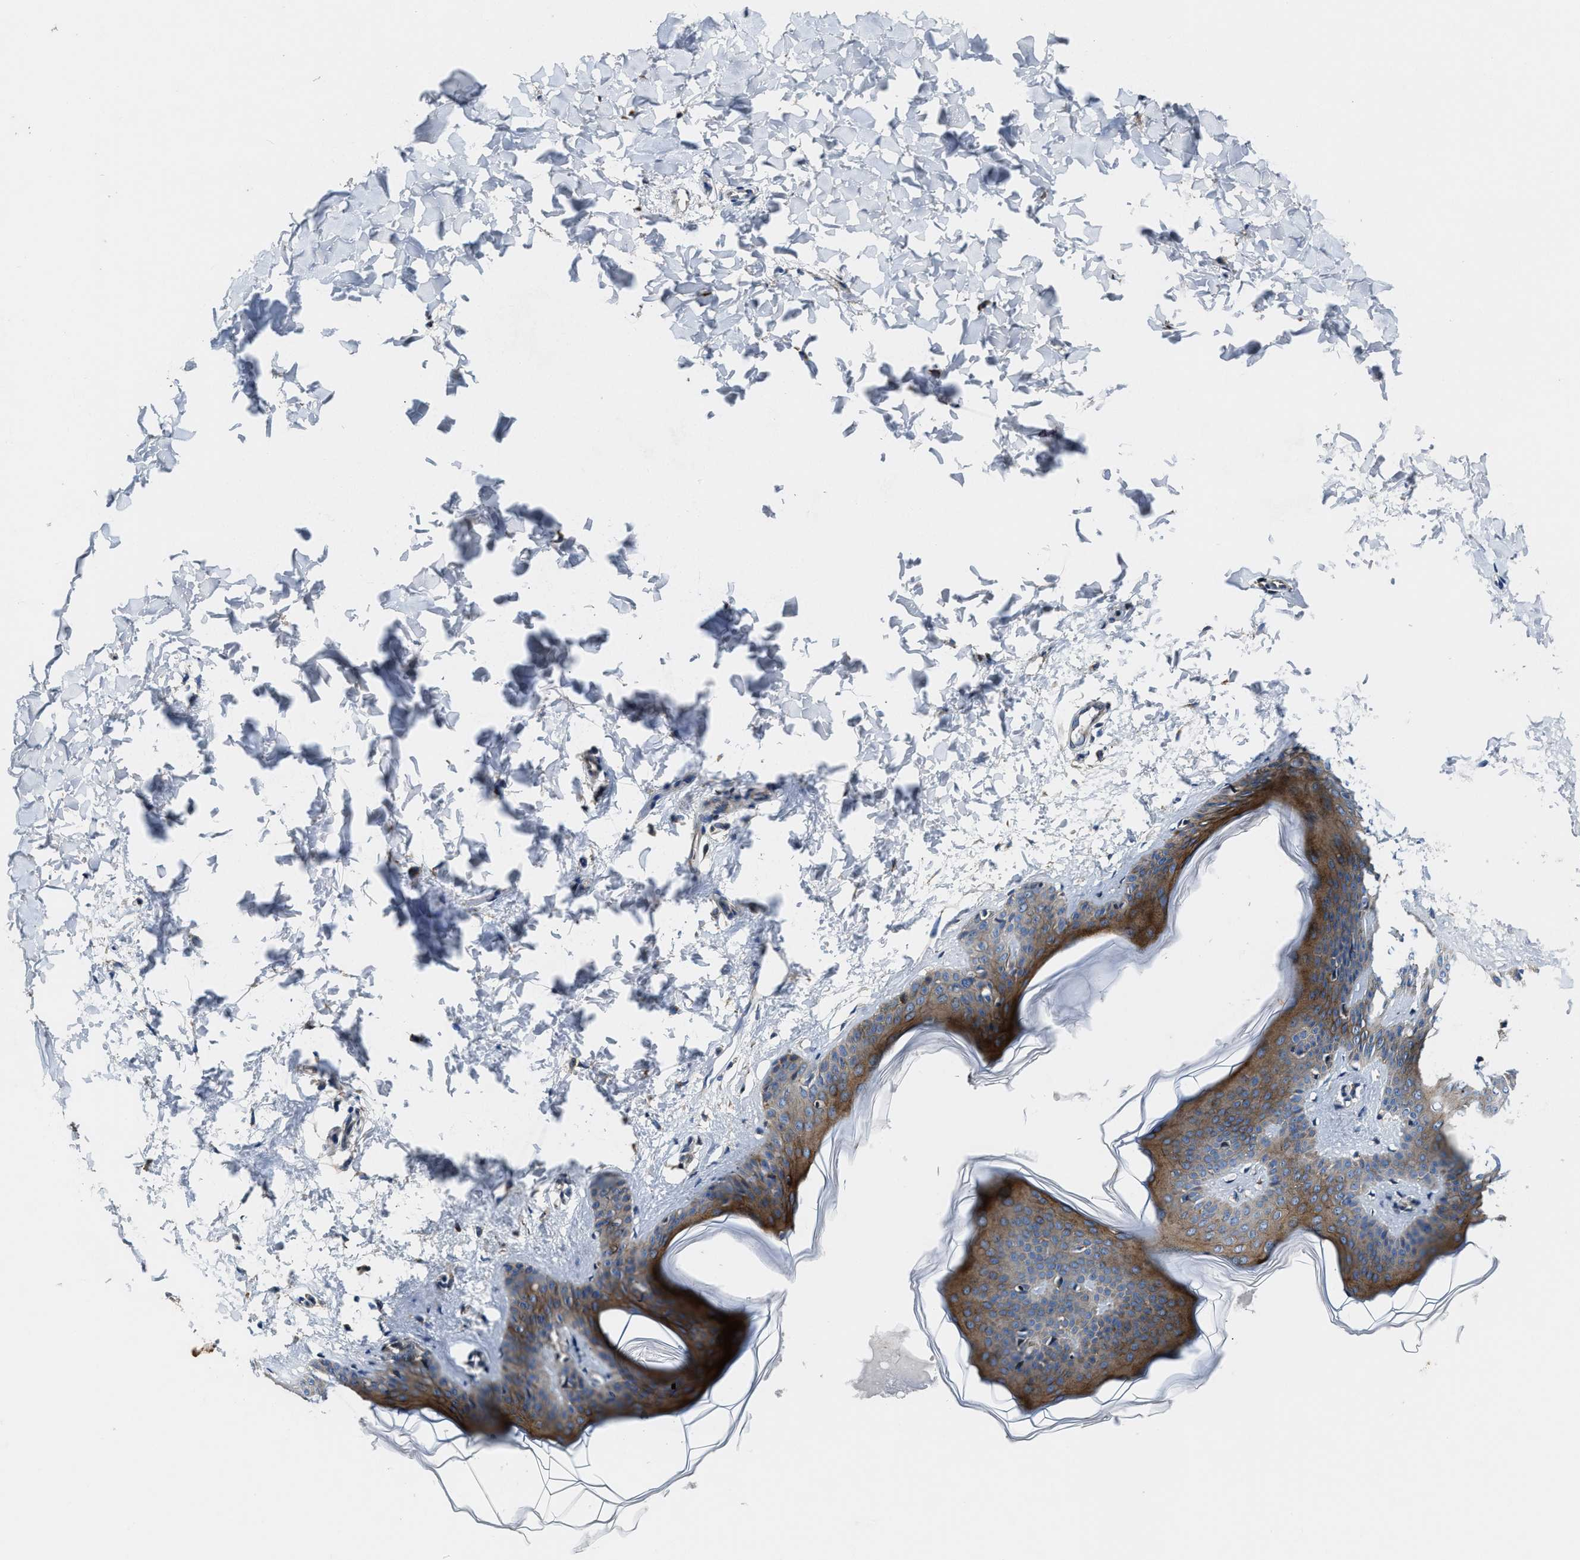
{"staining": {"intensity": "weak", "quantity": ">75%", "location": "cytoplasmic/membranous"}, "tissue": "skin", "cell_type": "Fibroblasts", "image_type": "normal", "snomed": [{"axis": "morphology", "description": "Normal tissue, NOS"}, {"axis": "topography", "description": "Skin"}], "caption": "Weak cytoplasmic/membranous protein positivity is appreciated in approximately >75% of fibroblasts in skin. The staining was performed using DAB (3,3'-diaminobenzidine), with brown indicating positive protein expression. Nuclei are stained blue with hematoxylin.", "gene": "PTAR1", "patient": {"sex": "female", "age": 17}}